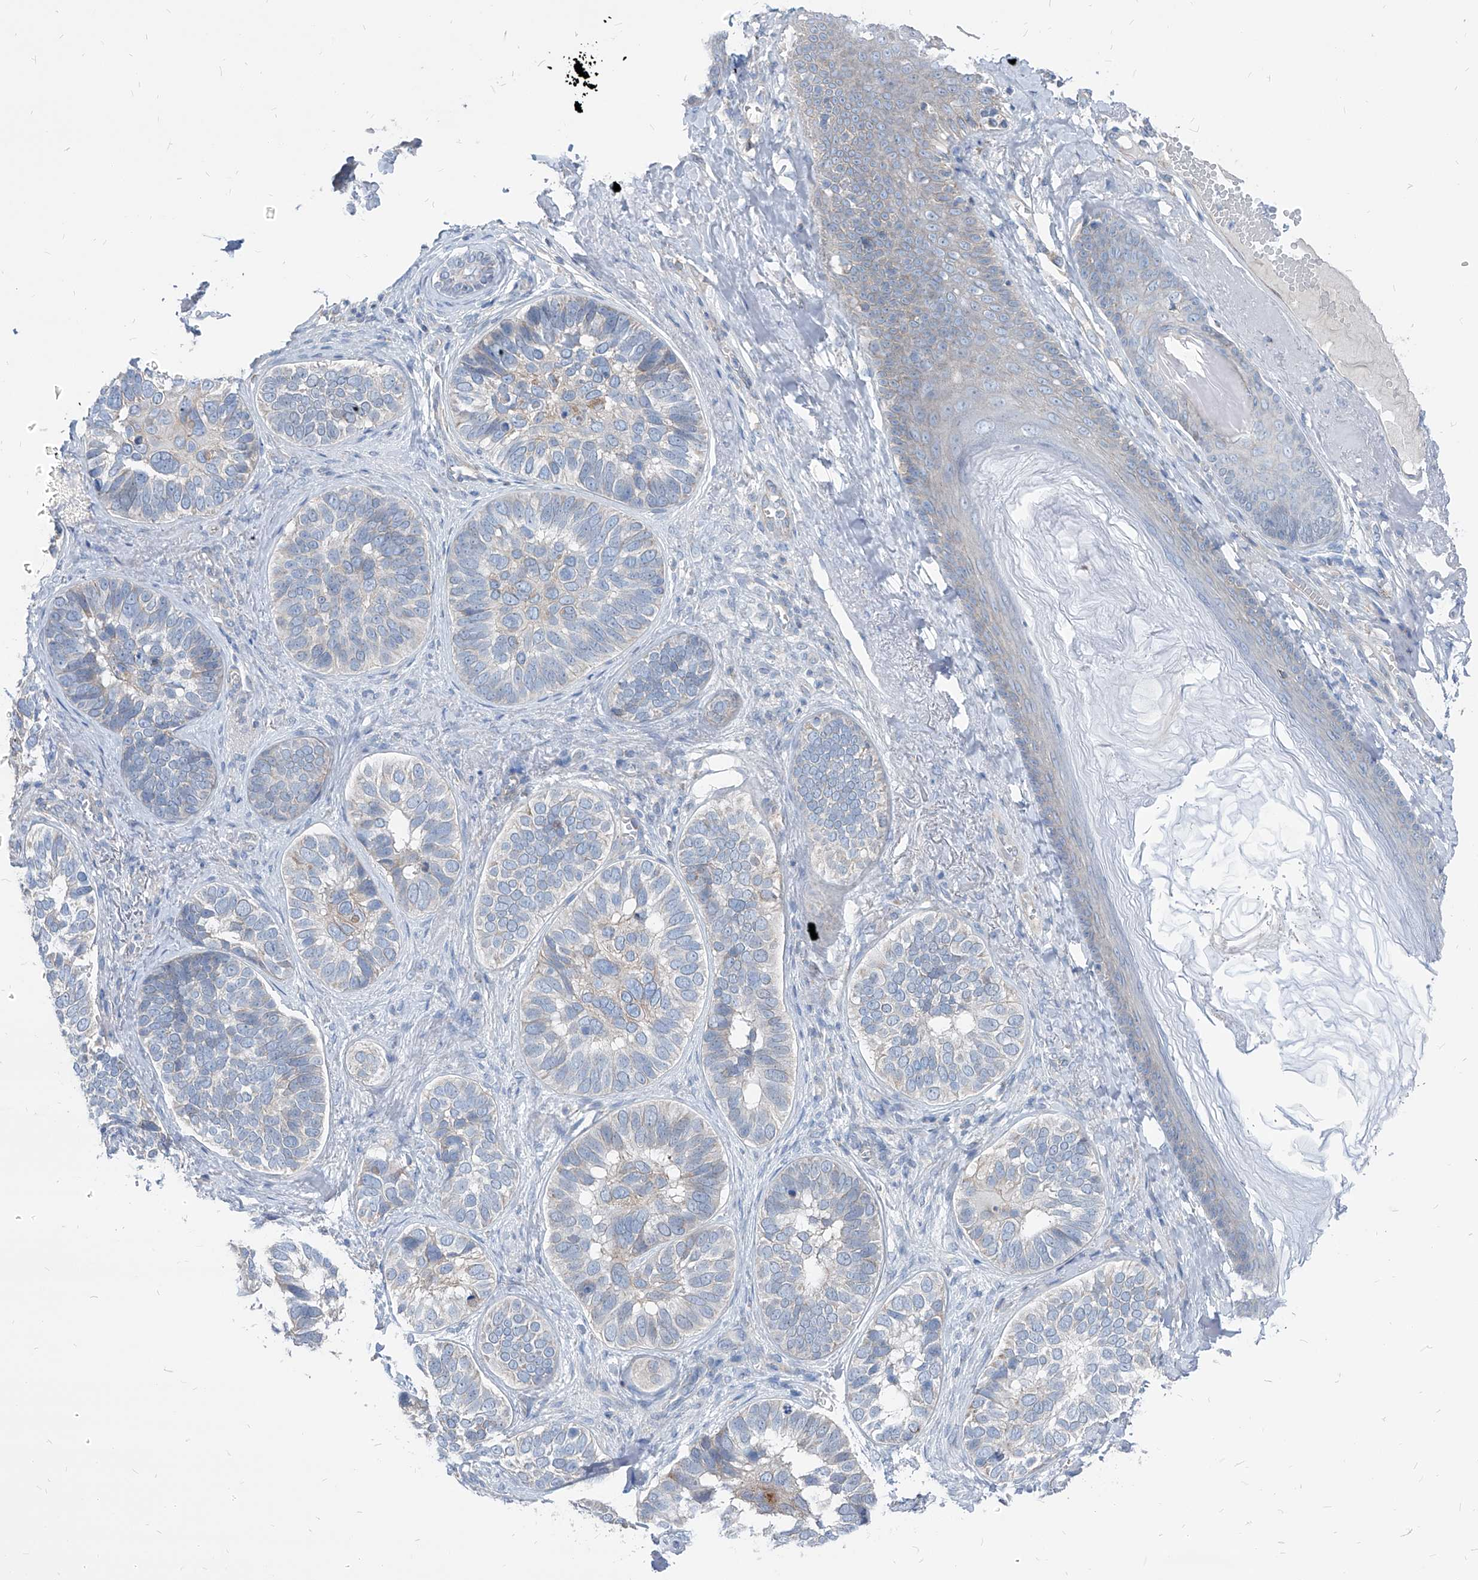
{"staining": {"intensity": "negative", "quantity": "none", "location": "none"}, "tissue": "skin cancer", "cell_type": "Tumor cells", "image_type": "cancer", "snomed": [{"axis": "morphology", "description": "Basal cell carcinoma"}, {"axis": "topography", "description": "Skin"}], "caption": "There is no significant positivity in tumor cells of skin basal cell carcinoma.", "gene": "AGPS", "patient": {"sex": "male", "age": 62}}